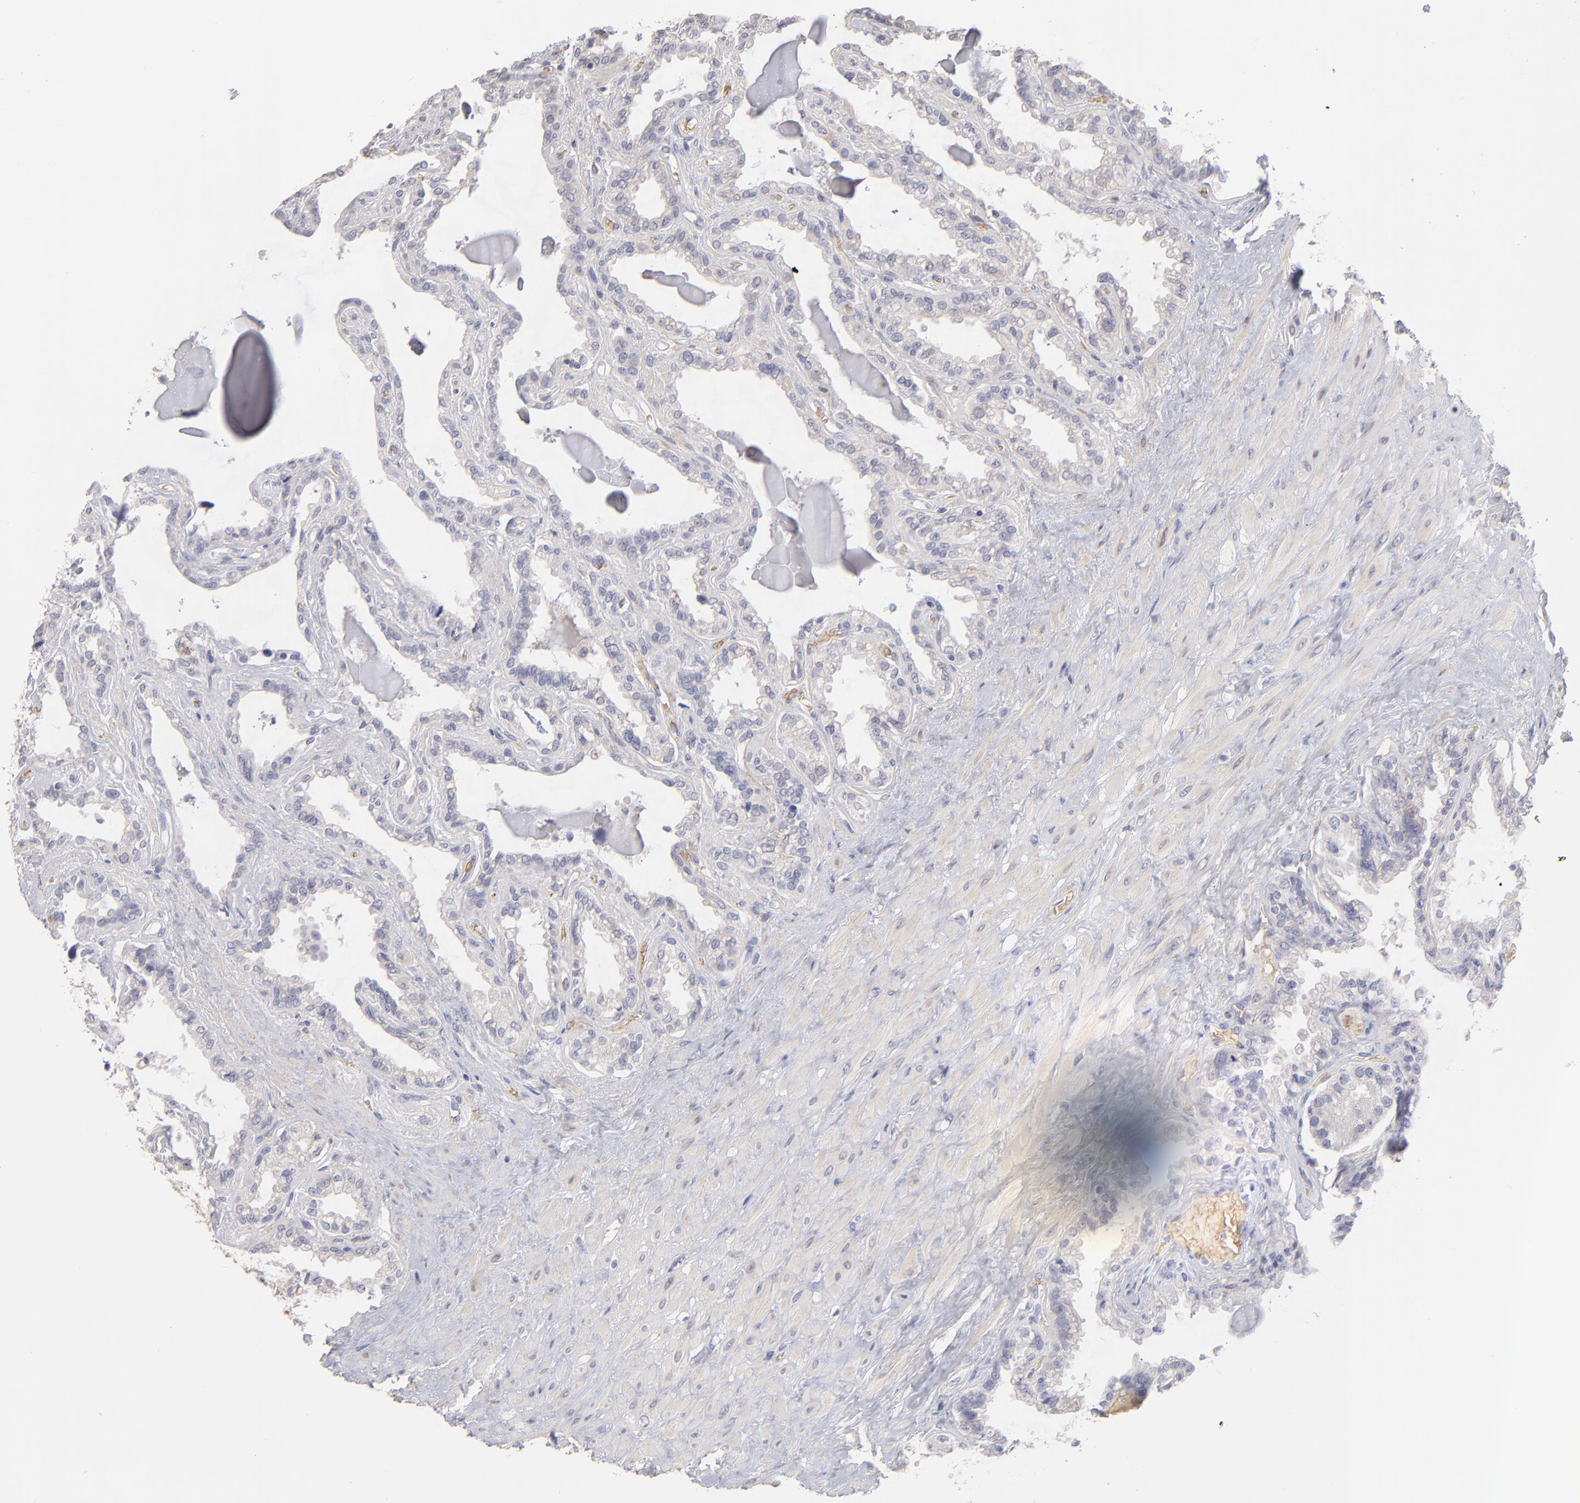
{"staining": {"intensity": "negative", "quantity": "none", "location": "none"}, "tissue": "seminal vesicle", "cell_type": "Glandular cells", "image_type": "normal", "snomed": [{"axis": "morphology", "description": "Normal tissue, NOS"}, {"axis": "morphology", "description": "Inflammation, NOS"}, {"axis": "topography", "description": "Urinary bladder"}, {"axis": "topography", "description": "Prostate"}, {"axis": "topography", "description": "Seminal veicle"}], "caption": "Glandular cells show no significant staining in benign seminal vesicle.", "gene": "F13B", "patient": {"sex": "male", "age": 82}}